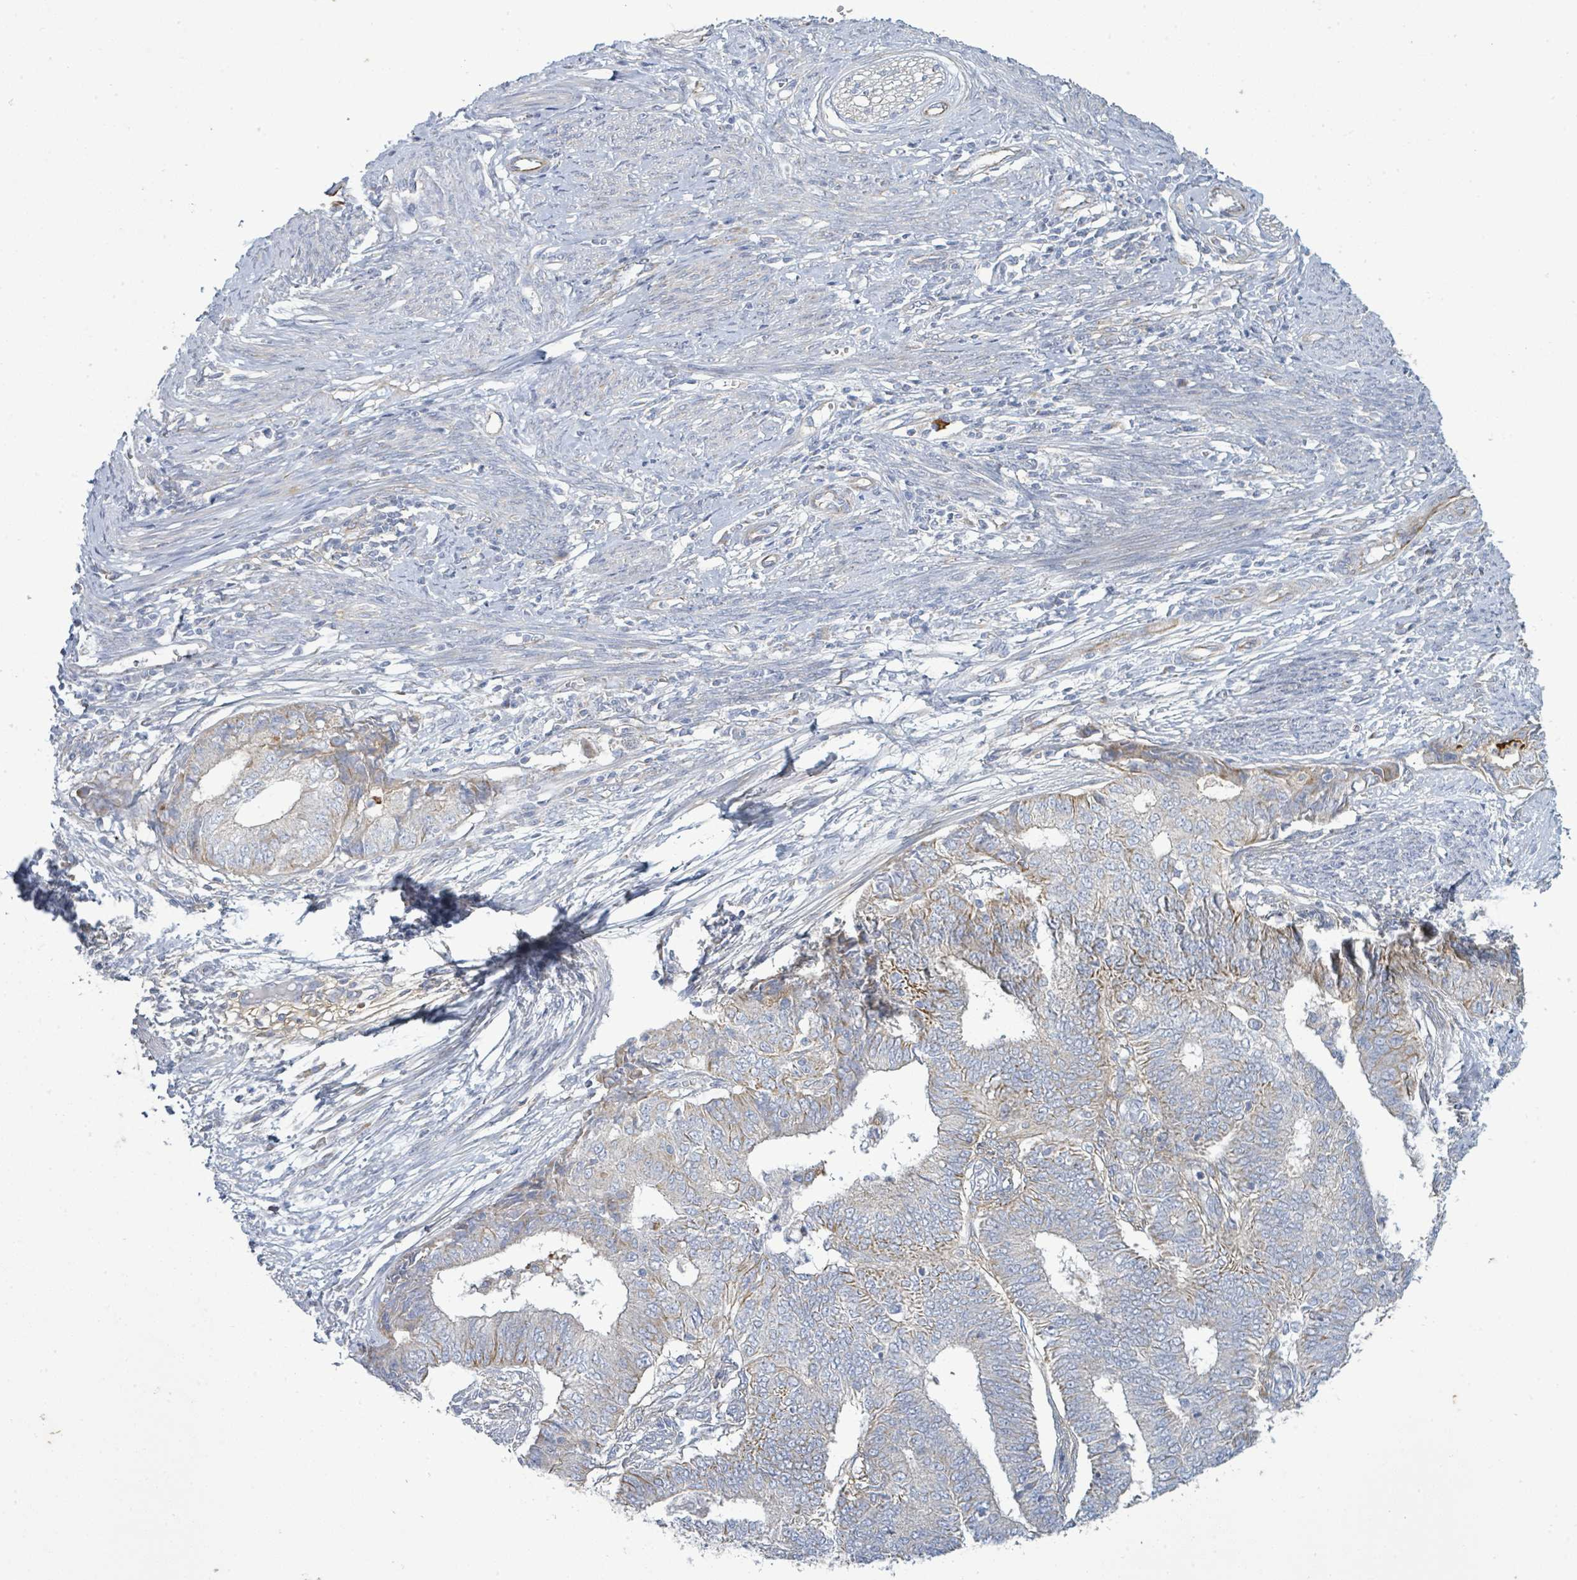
{"staining": {"intensity": "weak", "quantity": "<25%", "location": "cytoplasmic/membranous"}, "tissue": "endometrial cancer", "cell_type": "Tumor cells", "image_type": "cancer", "snomed": [{"axis": "morphology", "description": "Adenocarcinoma, NOS"}, {"axis": "topography", "description": "Endometrium"}], "caption": "Immunohistochemistry photomicrograph of endometrial cancer stained for a protein (brown), which displays no staining in tumor cells.", "gene": "ALG12", "patient": {"sex": "female", "age": 62}}